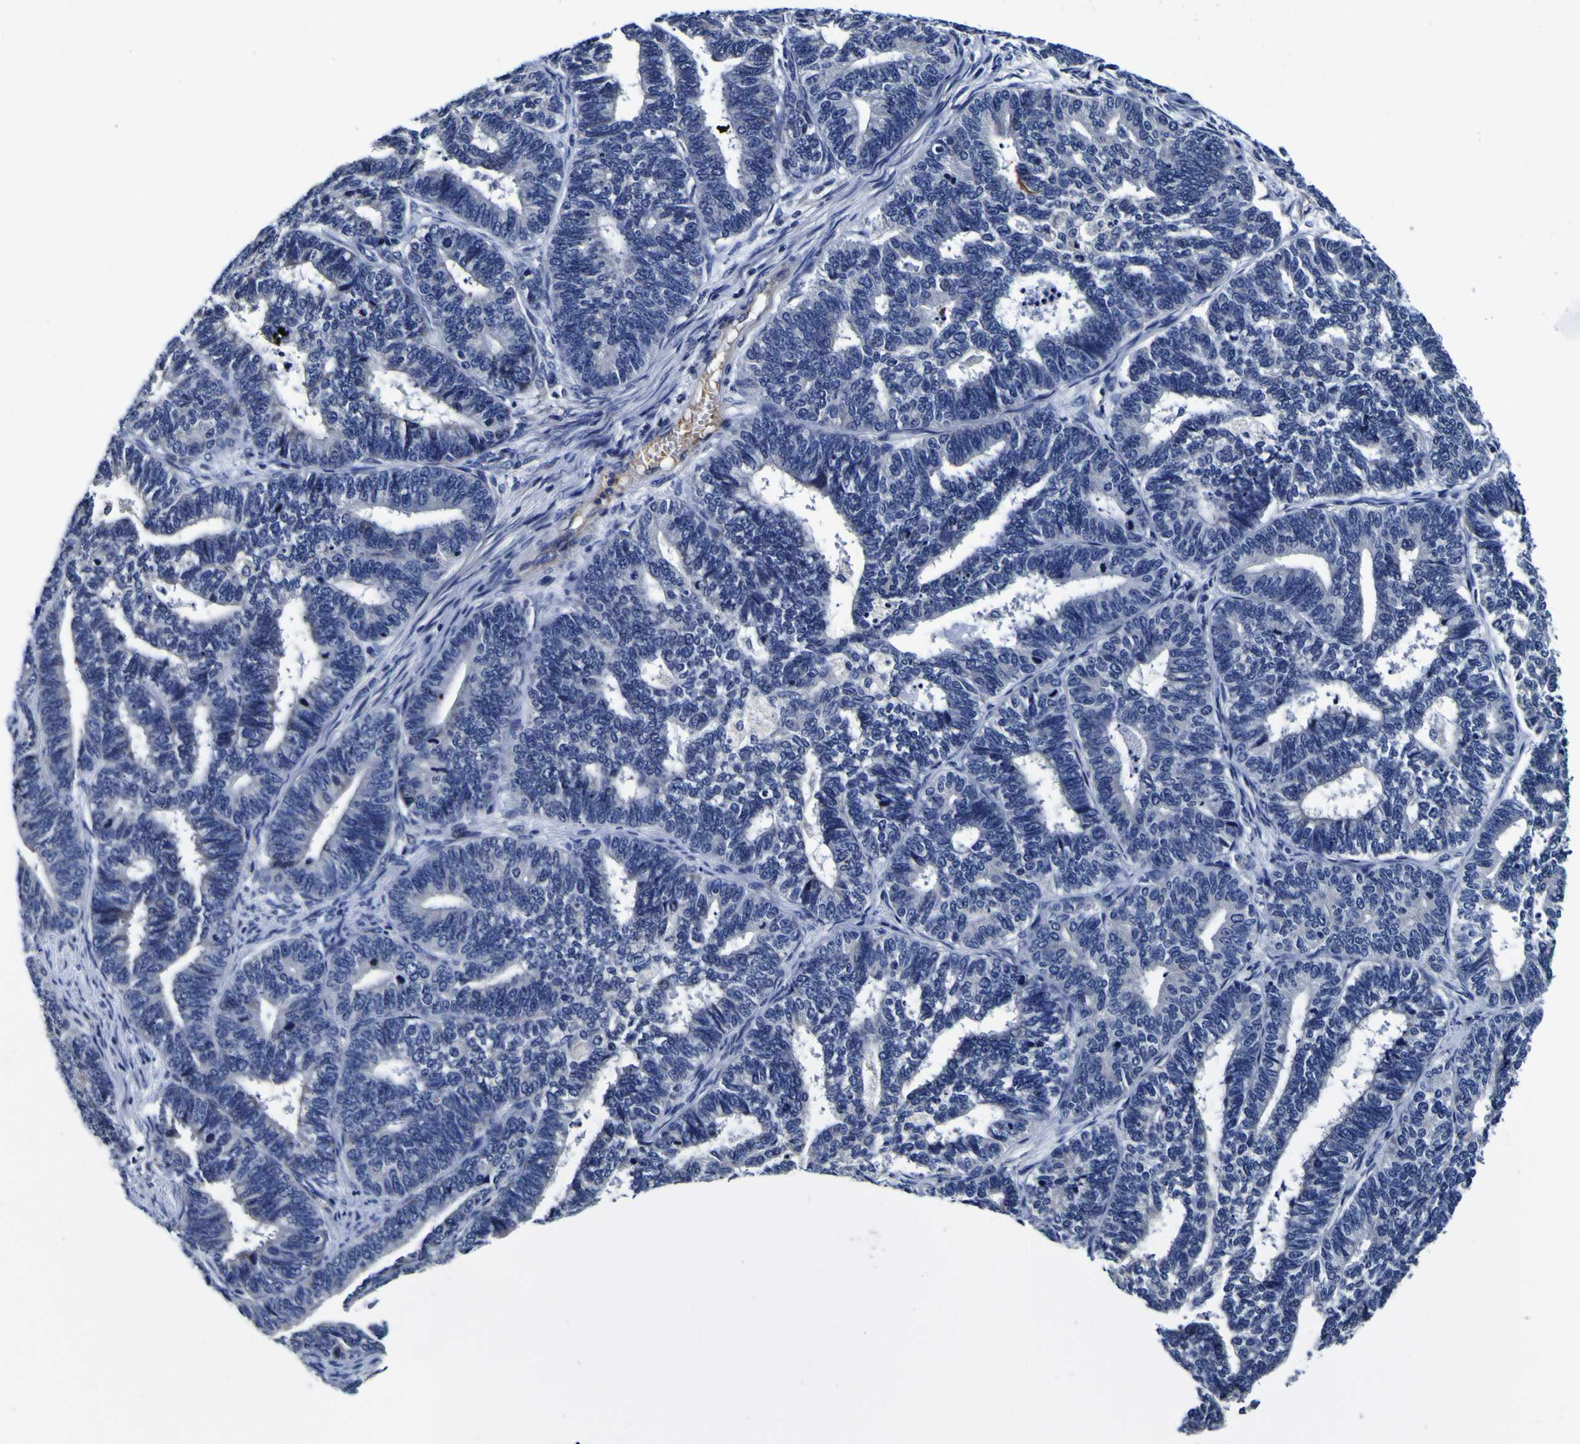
{"staining": {"intensity": "negative", "quantity": "none", "location": "none"}, "tissue": "endometrial cancer", "cell_type": "Tumor cells", "image_type": "cancer", "snomed": [{"axis": "morphology", "description": "Adenocarcinoma, NOS"}, {"axis": "topography", "description": "Endometrium"}], "caption": "Immunohistochemical staining of human adenocarcinoma (endometrial) shows no significant staining in tumor cells.", "gene": "PDLIM4", "patient": {"sex": "female", "age": 70}}